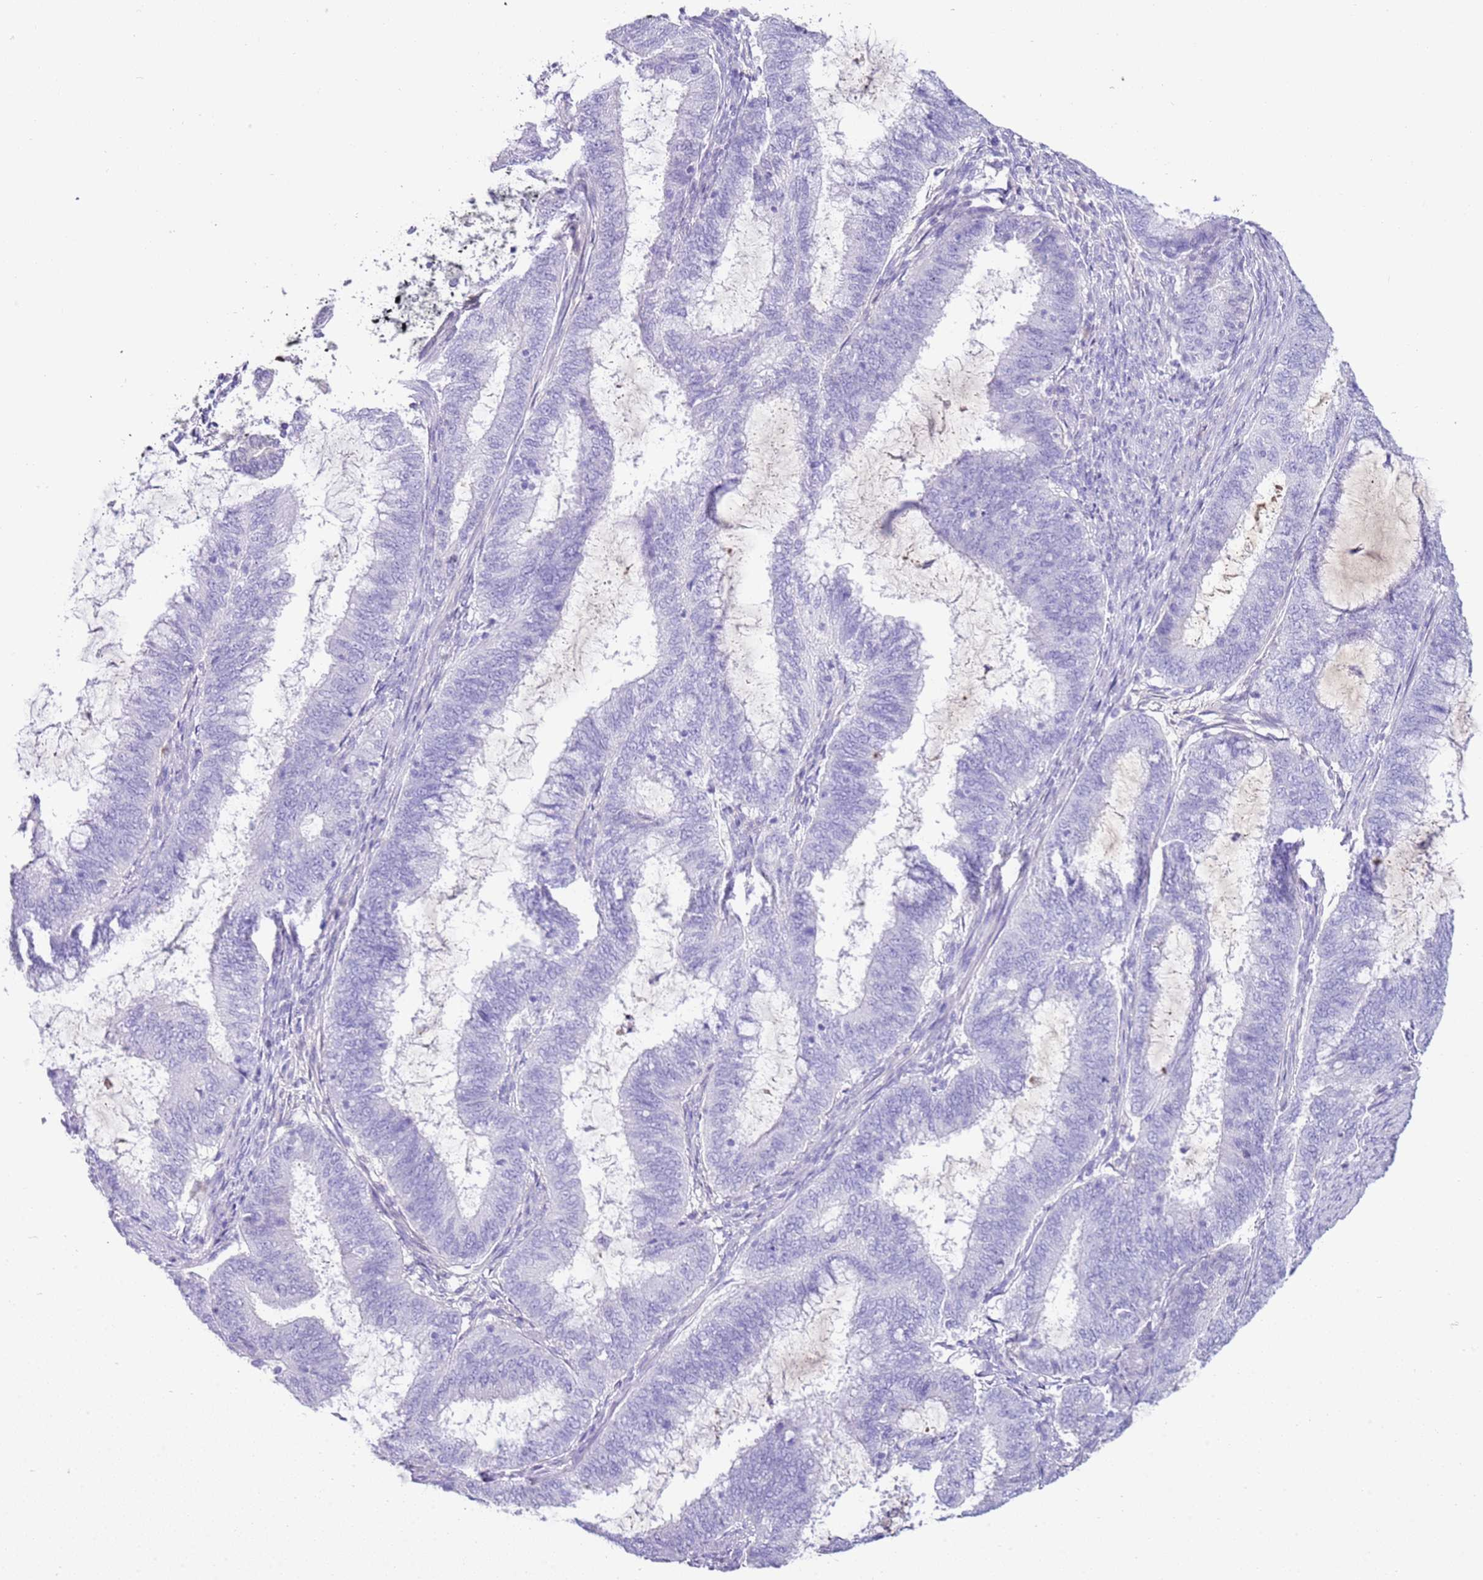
{"staining": {"intensity": "negative", "quantity": "none", "location": "none"}, "tissue": "endometrial cancer", "cell_type": "Tumor cells", "image_type": "cancer", "snomed": [{"axis": "morphology", "description": "Adenocarcinoma, NOS"}, {"axis": "topography", "description": "Endometrium"}], "caption": "Immunohistochemistry (IHC) of adenocarcinoma (endometrial) demonstrates no positivity in tumor cells. The staining was performed using DAB (3,3'-diaminobenzidine) to visualize the protein expression in brown, while the nuclei were stained in blue with hematoxylin (Magnification: 20x).", "gene": "IGKV3D-11", "patient": {"sex": "female", "age": 51}}